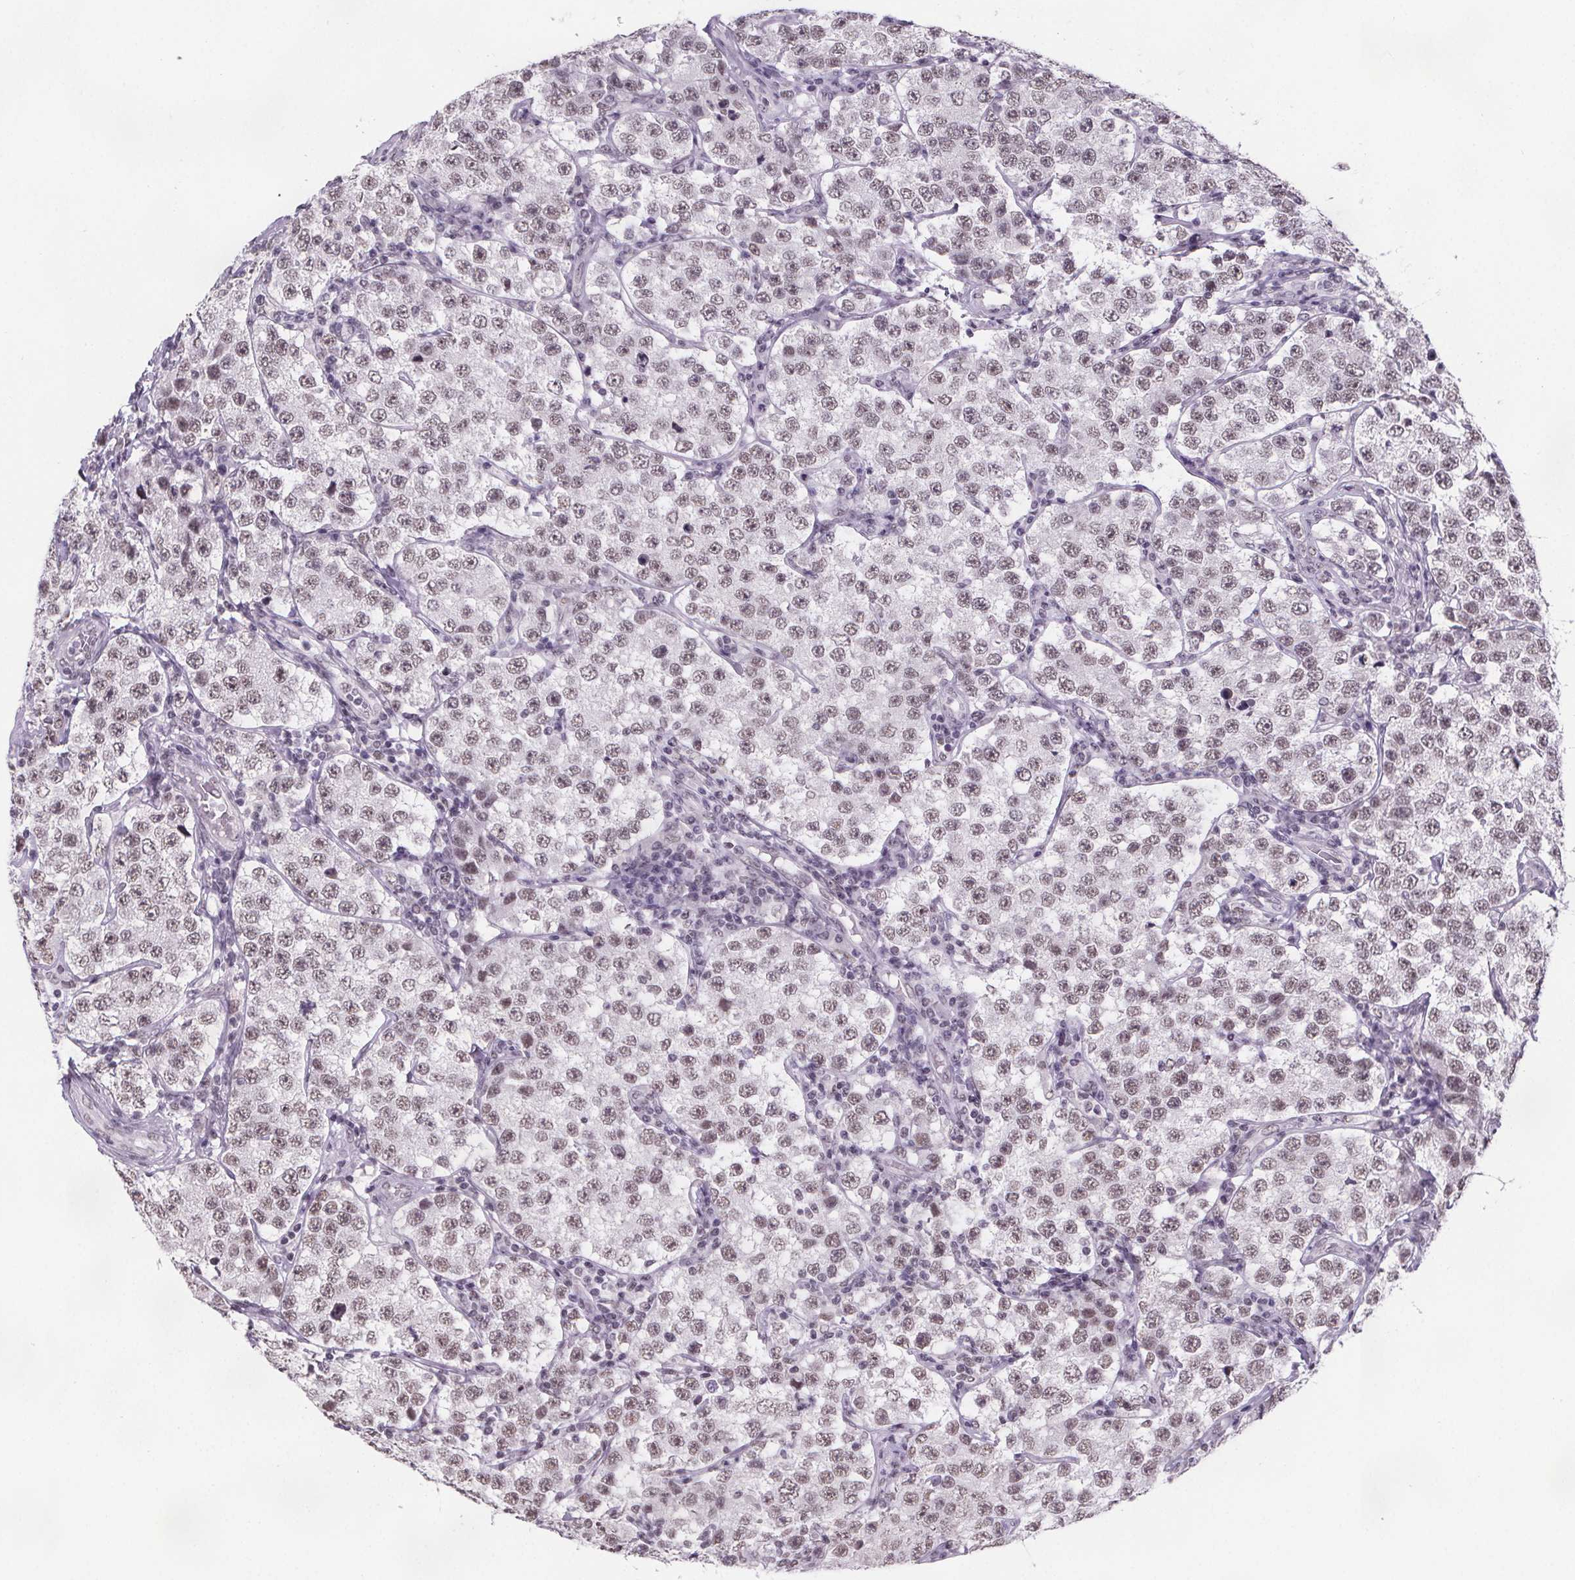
{"staining": {"intensity": "moderate", "quantity": ">75%", "location": "nuclear"}, "tissue": "testis cancer", "cell_type": "Tumor cells", "image_type": "cancer", "snomed": [{"axis": "morphology", "description": "Seminoma, NOS"}, {"axis": "topography", "description": "Testis"}], "caption": "Immunohistochemistry (IHC) (DAB) staining of human testis cancer demonstrates moderate nuclear protein positivity in approximately >75% of tumor cells.", "gene": "ZNF572", "patient": {"sex": "male", "age": 34}}